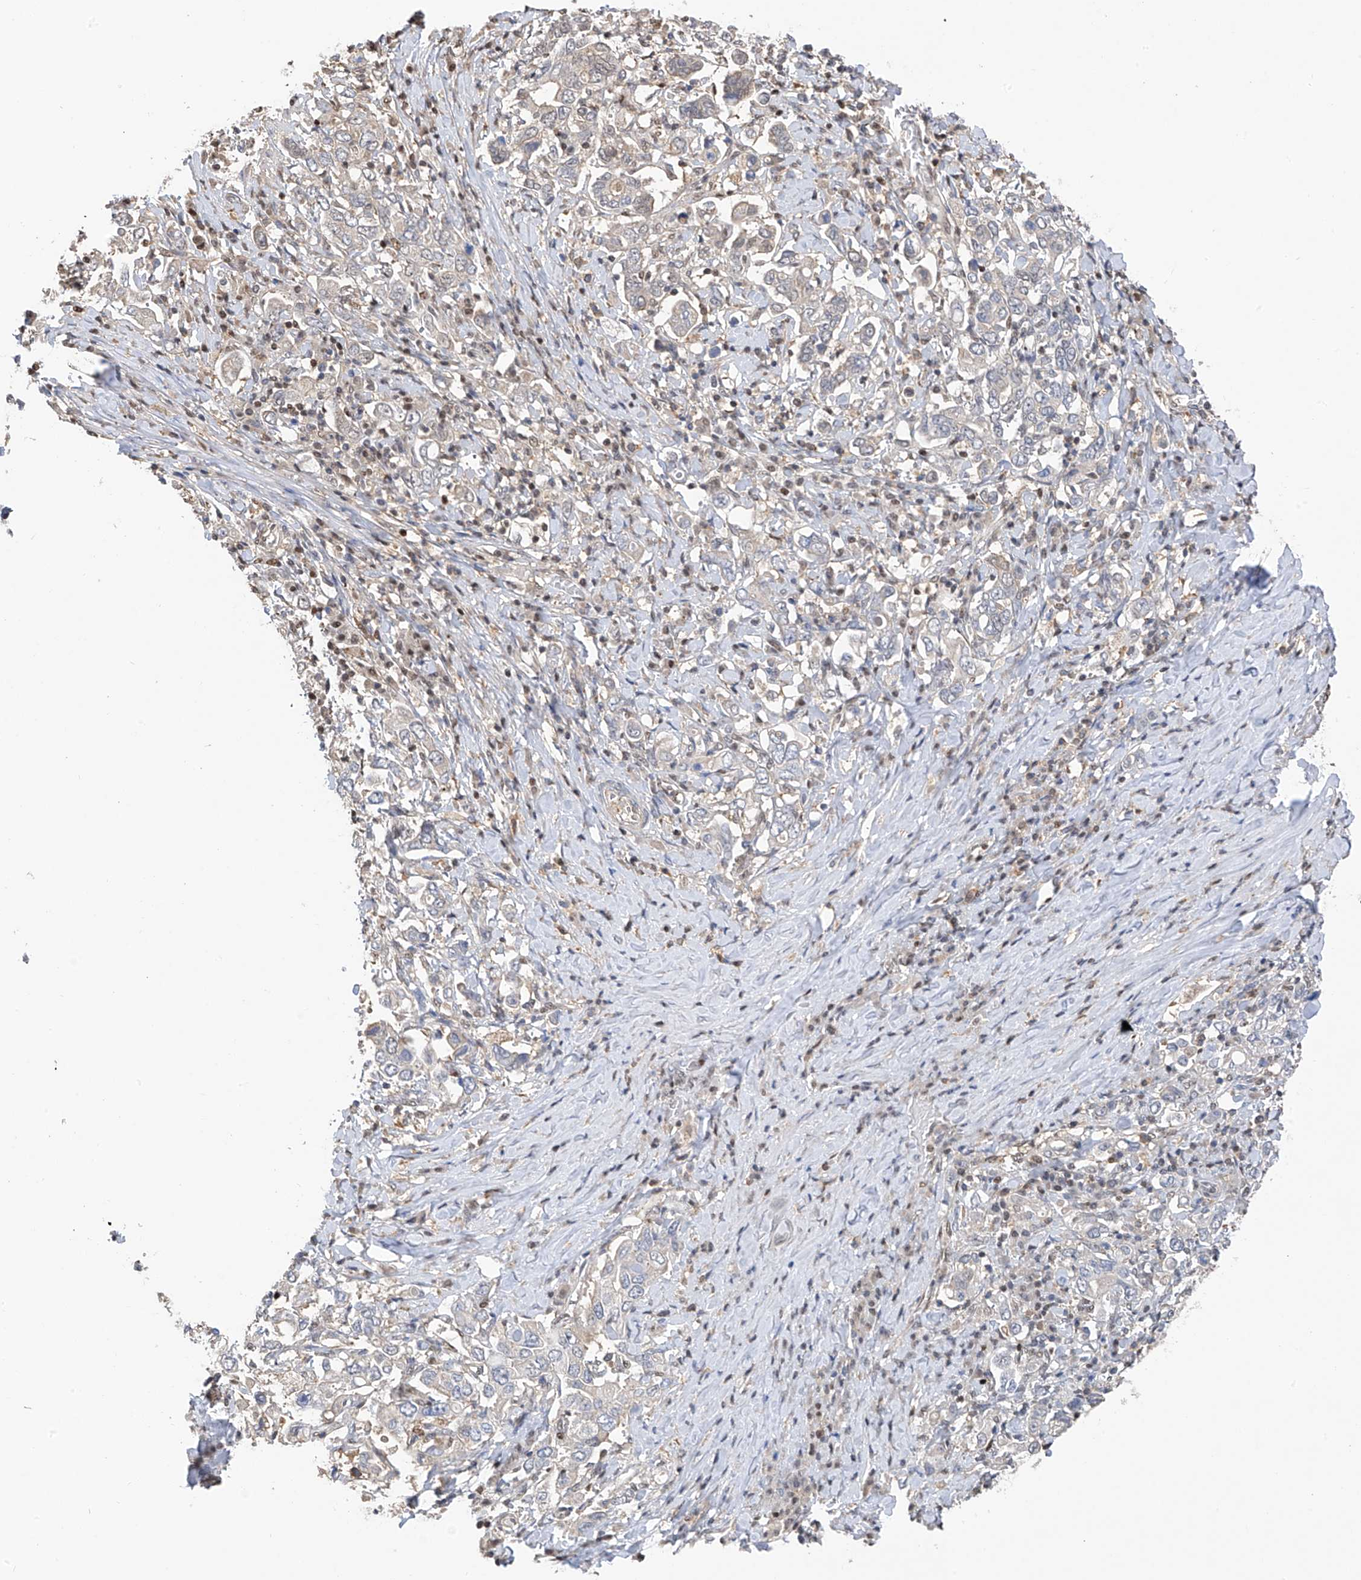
{"staining": {"intensity": "negative", "quantity": "none", "location": "none"}, "tissue": "stomach cancer", "cell_type": "Tumor cells", "image_type": "cancer", "snomed": [{"axis": "morphology", "description": "Adenocarcinoma, NOS"}, {"axis": "topography", "description": "Stomach, upper"}], "caption": "High magnification brightfield microscopy of adenocarcinoma (stomach) stained with DAB (3,3'-diaminobenzidine) (brown) and counterstained with hematoxylin (blue): tumor cells show no significant staining. The staining was performed using DAB (3,3'-diaminobenzidine) to visualize the protein expression in brown, while the nuclei were stained in blue with hematoxylin (Magnification: 20x).", "gene": "PMM1", "patient": {"sex": "male", "age": 62}}